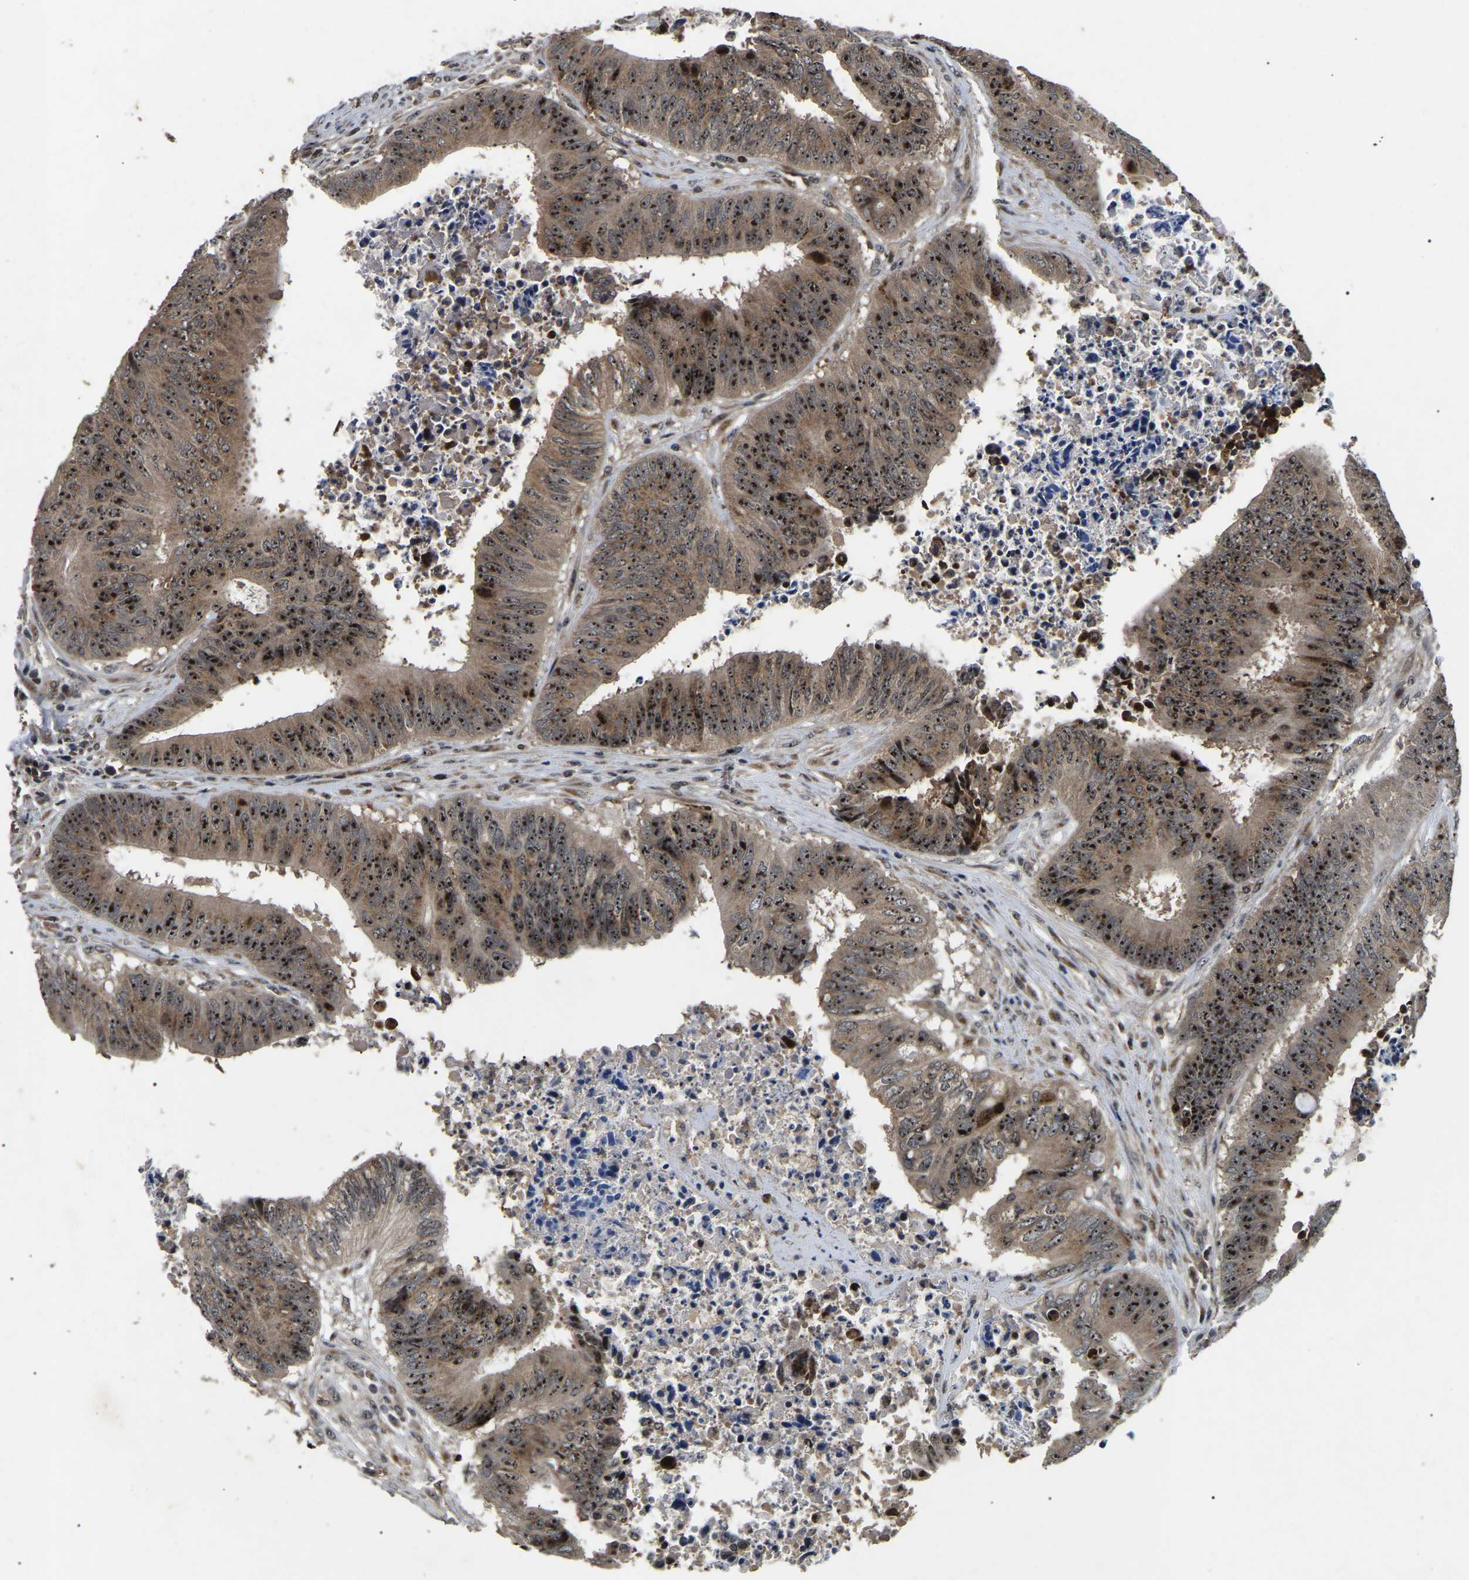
{"staining": {"intensity": "strong", "quantity": ">75%", "location": "cytoplasmic/membranous,nuclear"}, "tissue": "colorectal cancer", "cell_type": "Tumor cells", "image_type": "cancer", "snomed": [{"axis": "morphology", "description": "Adenocarcinoma, NOS"}, {"axis": "topography", "description": "Rectum"}], "caption": "Immunohistochemistry photomicrograph of neoplastic tissue: human adenocarcinoma (colorectal) stained using immunohistochemistry (IHC) displays high levels of strong protein expression localized specifically in the cytoplasmic/membranous and nuclear of tumor cells, appearing as a cytoplasmic/membranous and nuclear brown color.", "gene": "RBM28", "patient": {"sex": "male", "age": 72}}